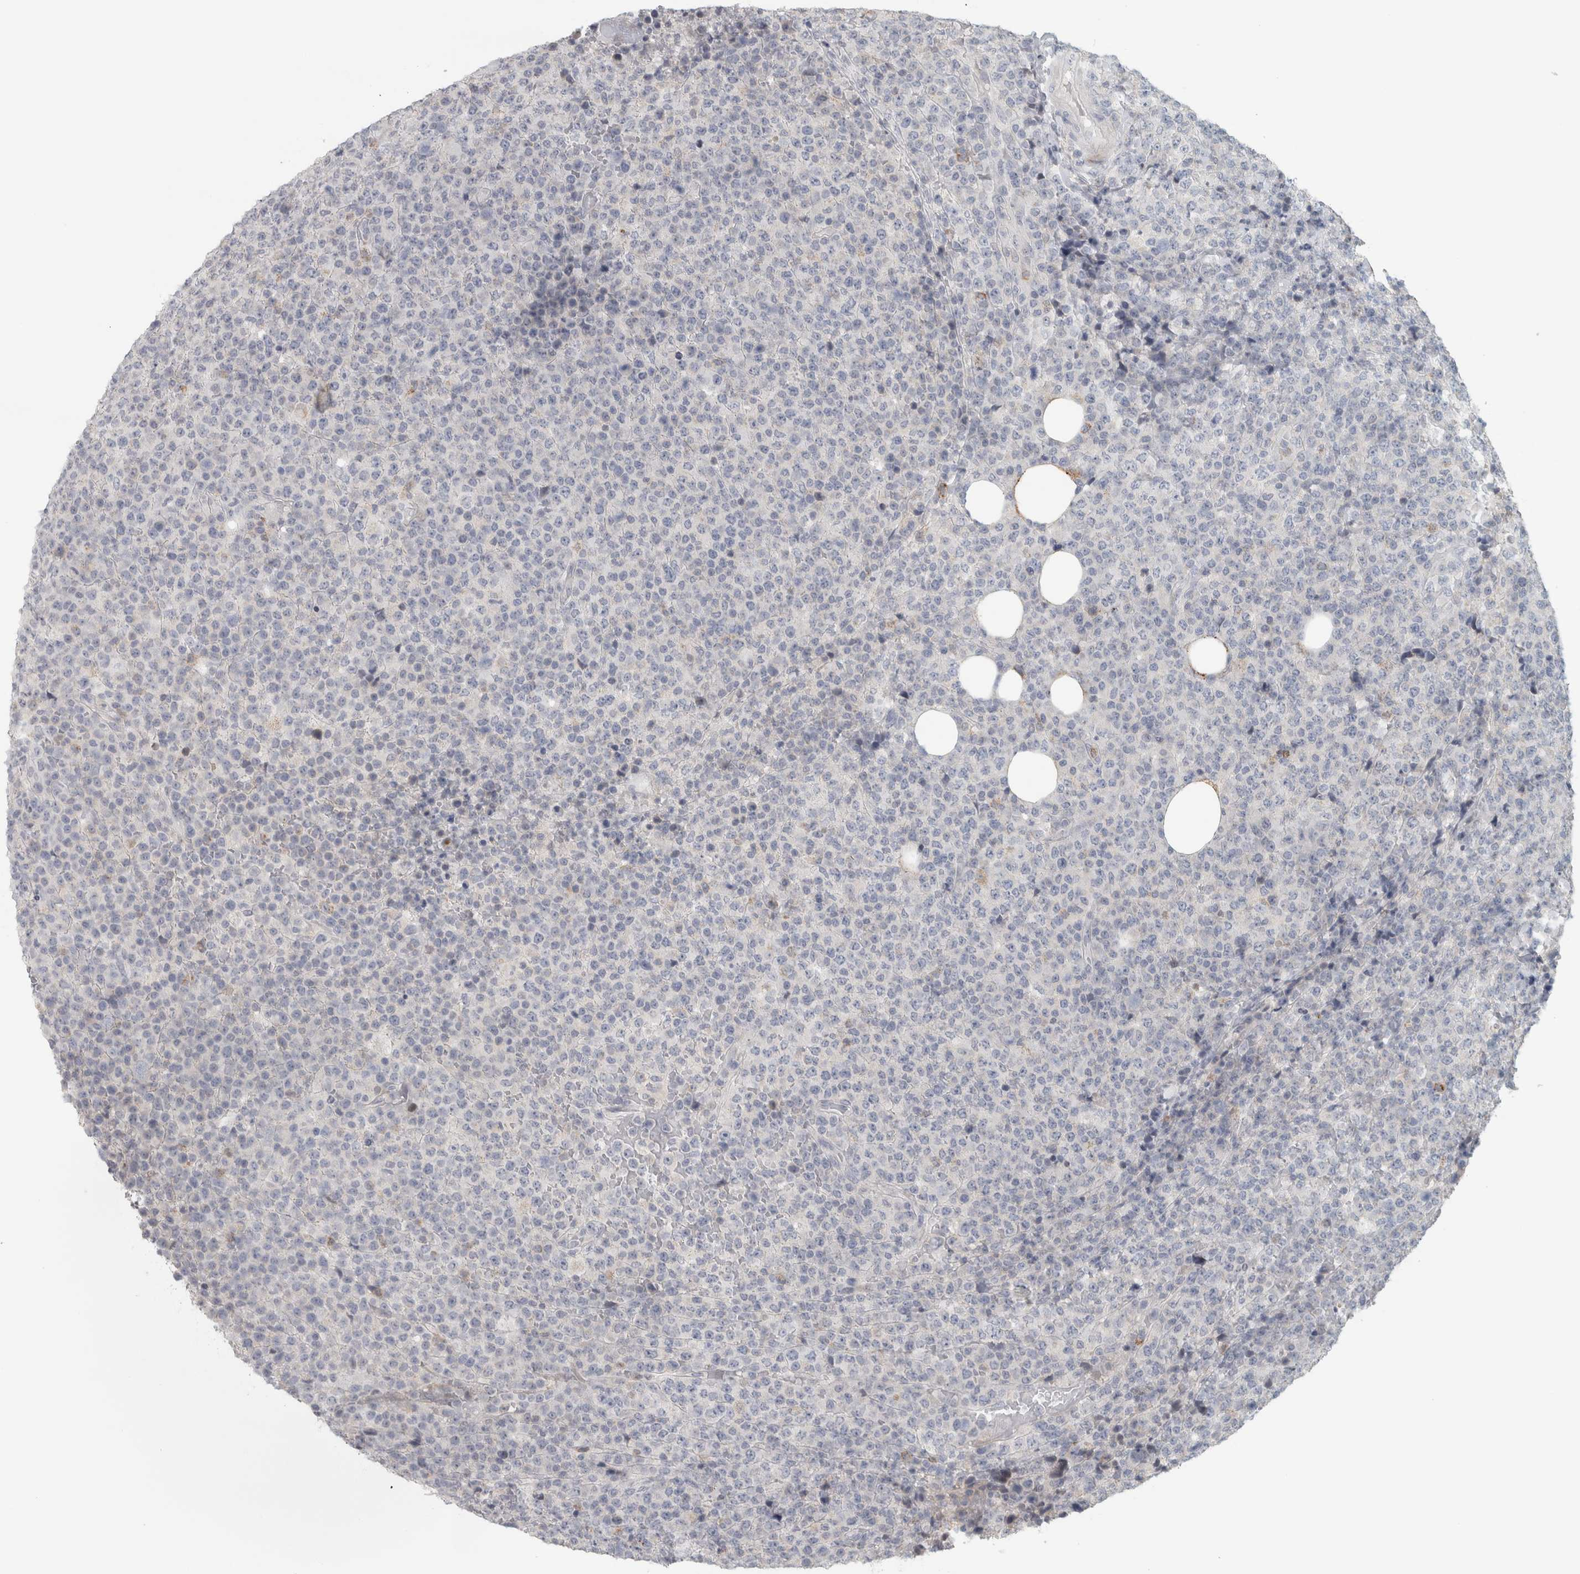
{"staining": {"intensity": "negative", "quantity": "none", "location": "none"}, "tissue": "lymphoma", "cell_type": "Tumor cells", "image_type": "cancer", "snomed": [{"axis": "morphology", "description": "Malignant lymphoma, non-Hodgkin's type, High grade"}, {"axis": "topography", "description": "Lymph node"}], "caption": "Immunohistochemistry image of human lymphoma stained for a protein (brown), which displays no staining in tumor cells. The staining is performed using DAB brown chromogen with nuclei counter-stained in using hematoxylin.", "gene": "PTPRN2", "patient": {"sex": "male", "age": 13}}